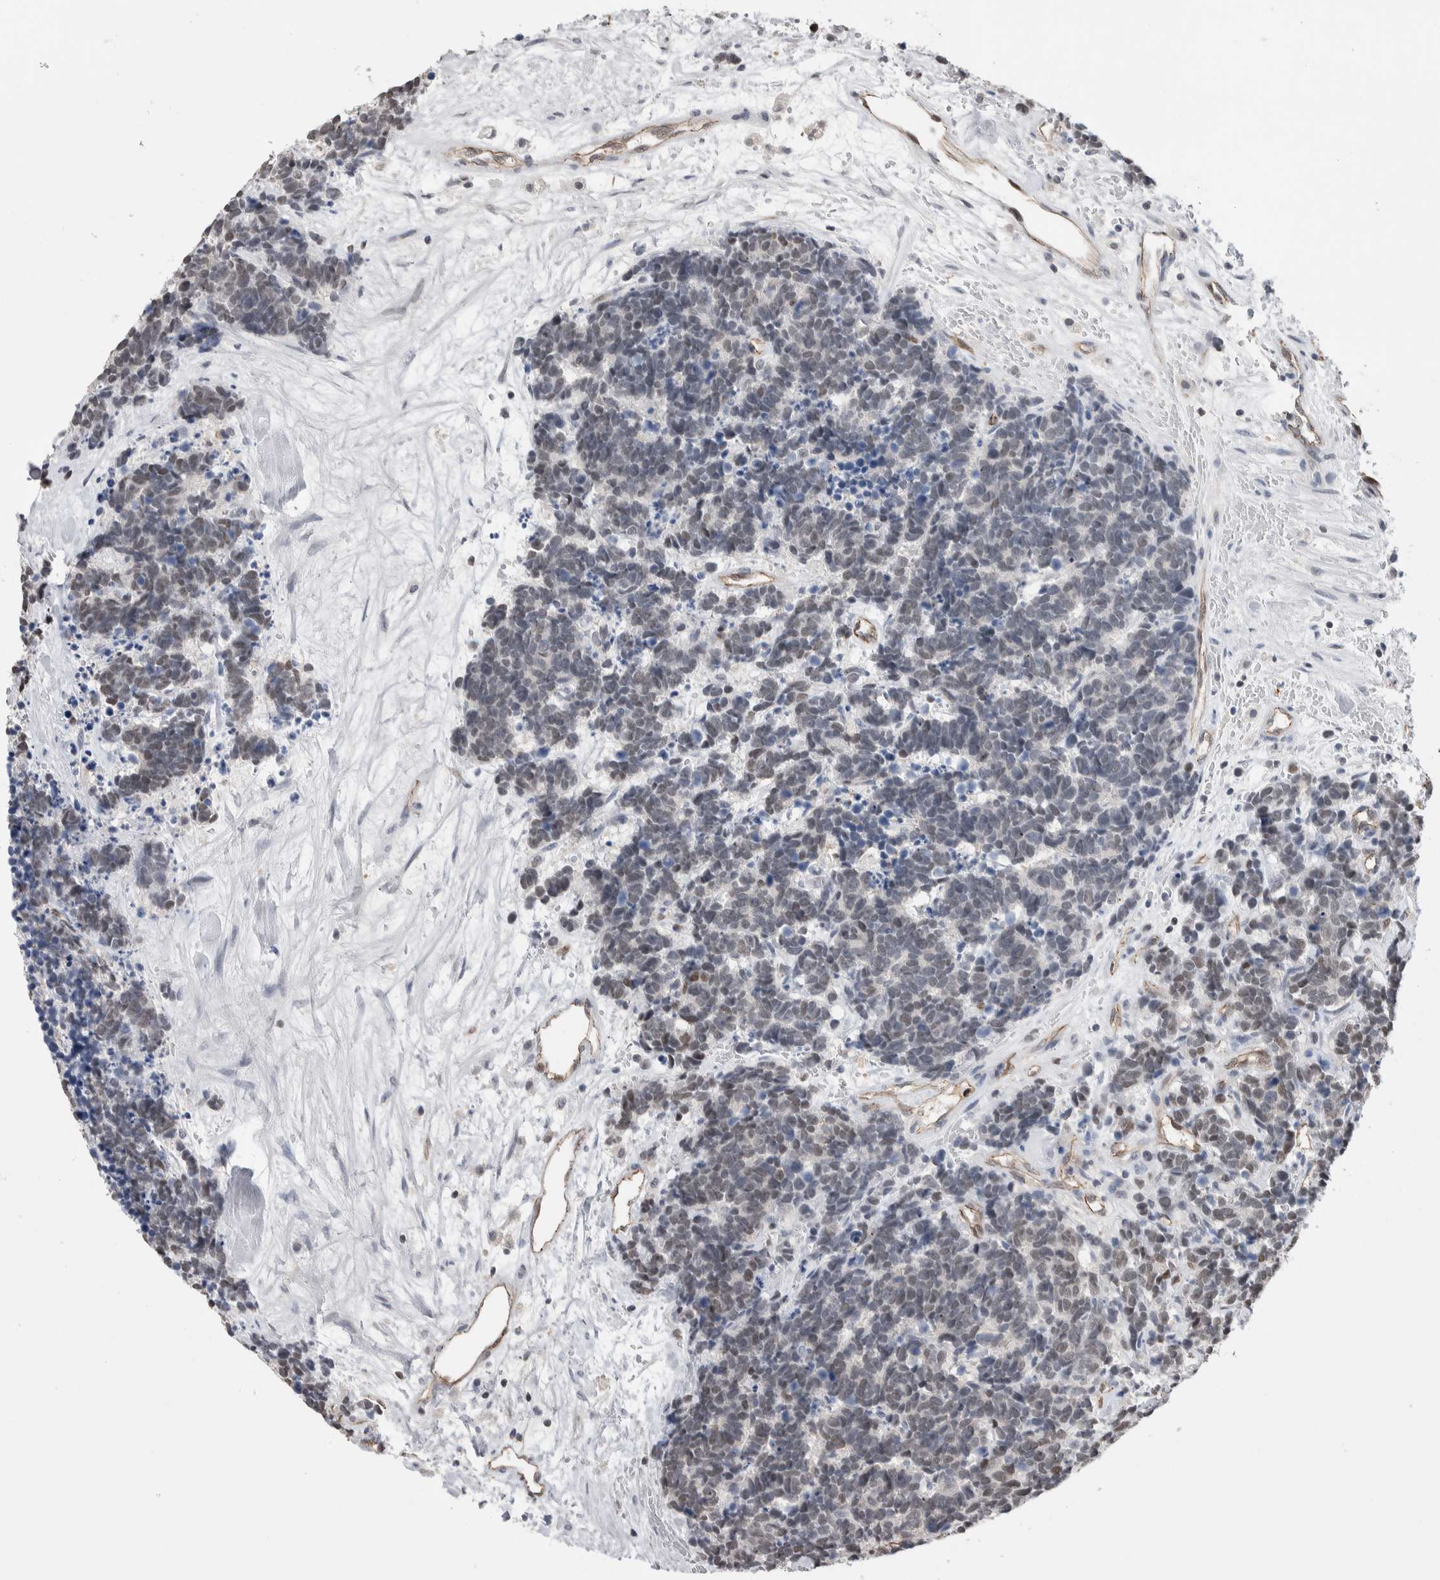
{"staining": {"intensity": "weak", "quantity": "25%-75%", "location": "nuclear"}, "tissue": "carcinoid", "cell_type": "Tumor cells", "image_type": "cancer", "snomed": [{"axis": "morphology", "description": "Carcinoma, NOS"}, {"axis": "morphology", "description": "Carcinoid, malignant, NOS"}, {"axis": "topography", "description": "Urinary bladder"}], "caption": "Brown immunohistochemical staining in malignant carcinoid reveals weak nuclear staining in approximately 25%-75% of tumor cells. (brown staining indicates protein expression, while blue staining denotes nuclei).", "gene": "ZBTB49", "patient": {"sex": "male", "age": 57}}